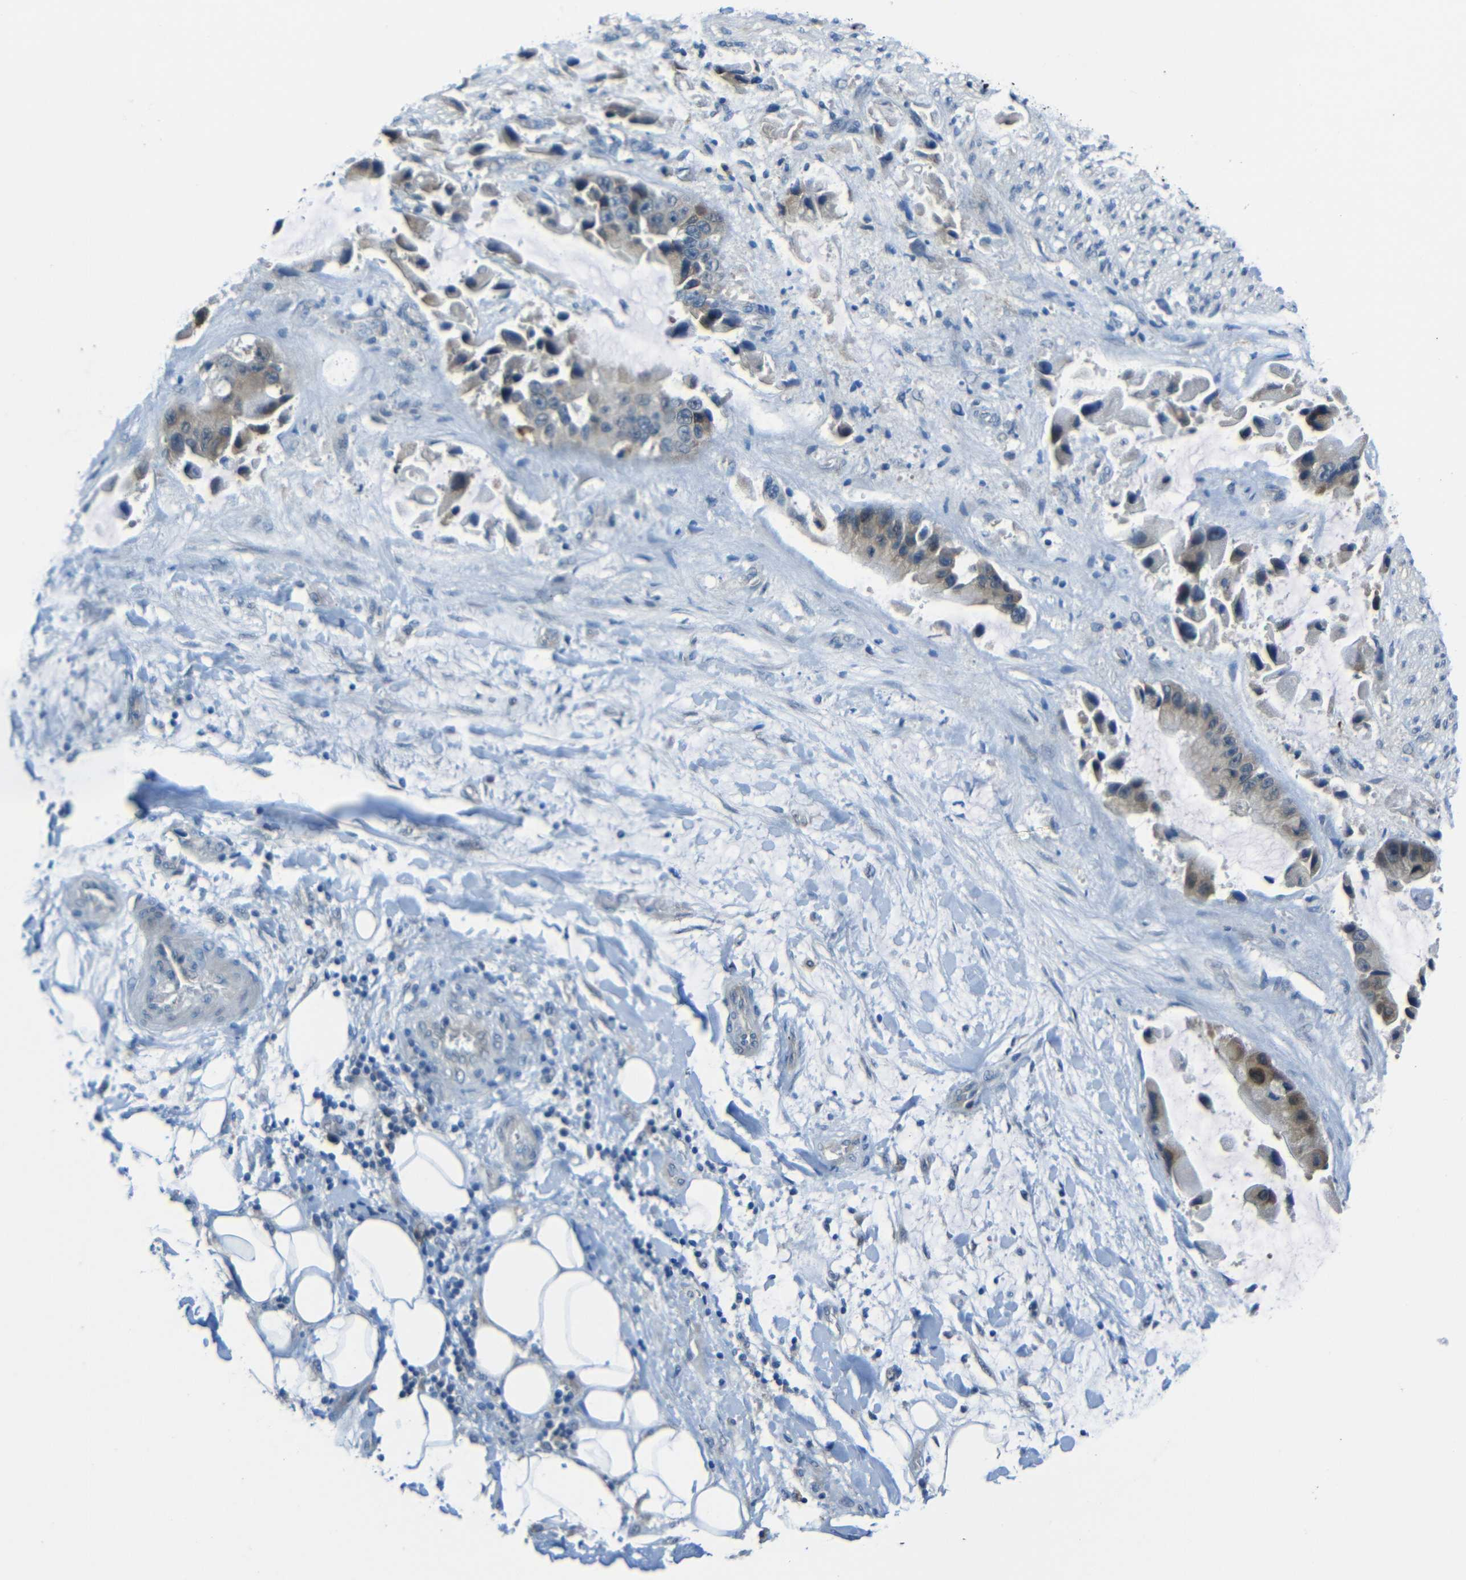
{"staining": {"intensity": "negative", "quantity": "none", "location": "none"}, "tissue": "adipose tissue", "cell_type": "Adipocytes", "image_type": "normal", "snomed": [{"axis": "morphology", "description": "Normal tissue, NOS"}, {"axis": "morphology", "description": "Cholangiocarcinoma"}, {"axis": "topography", "description": "Liver"}, {"axis": "topography", "description": "Peripheral nerve tissue"}], "caption": "Protein analysis of unremarkable adipose tissue displays no significant expression in adipocytes.", "gene": "ANKRD22", "patient": {"sex": "male", "age": 50}}